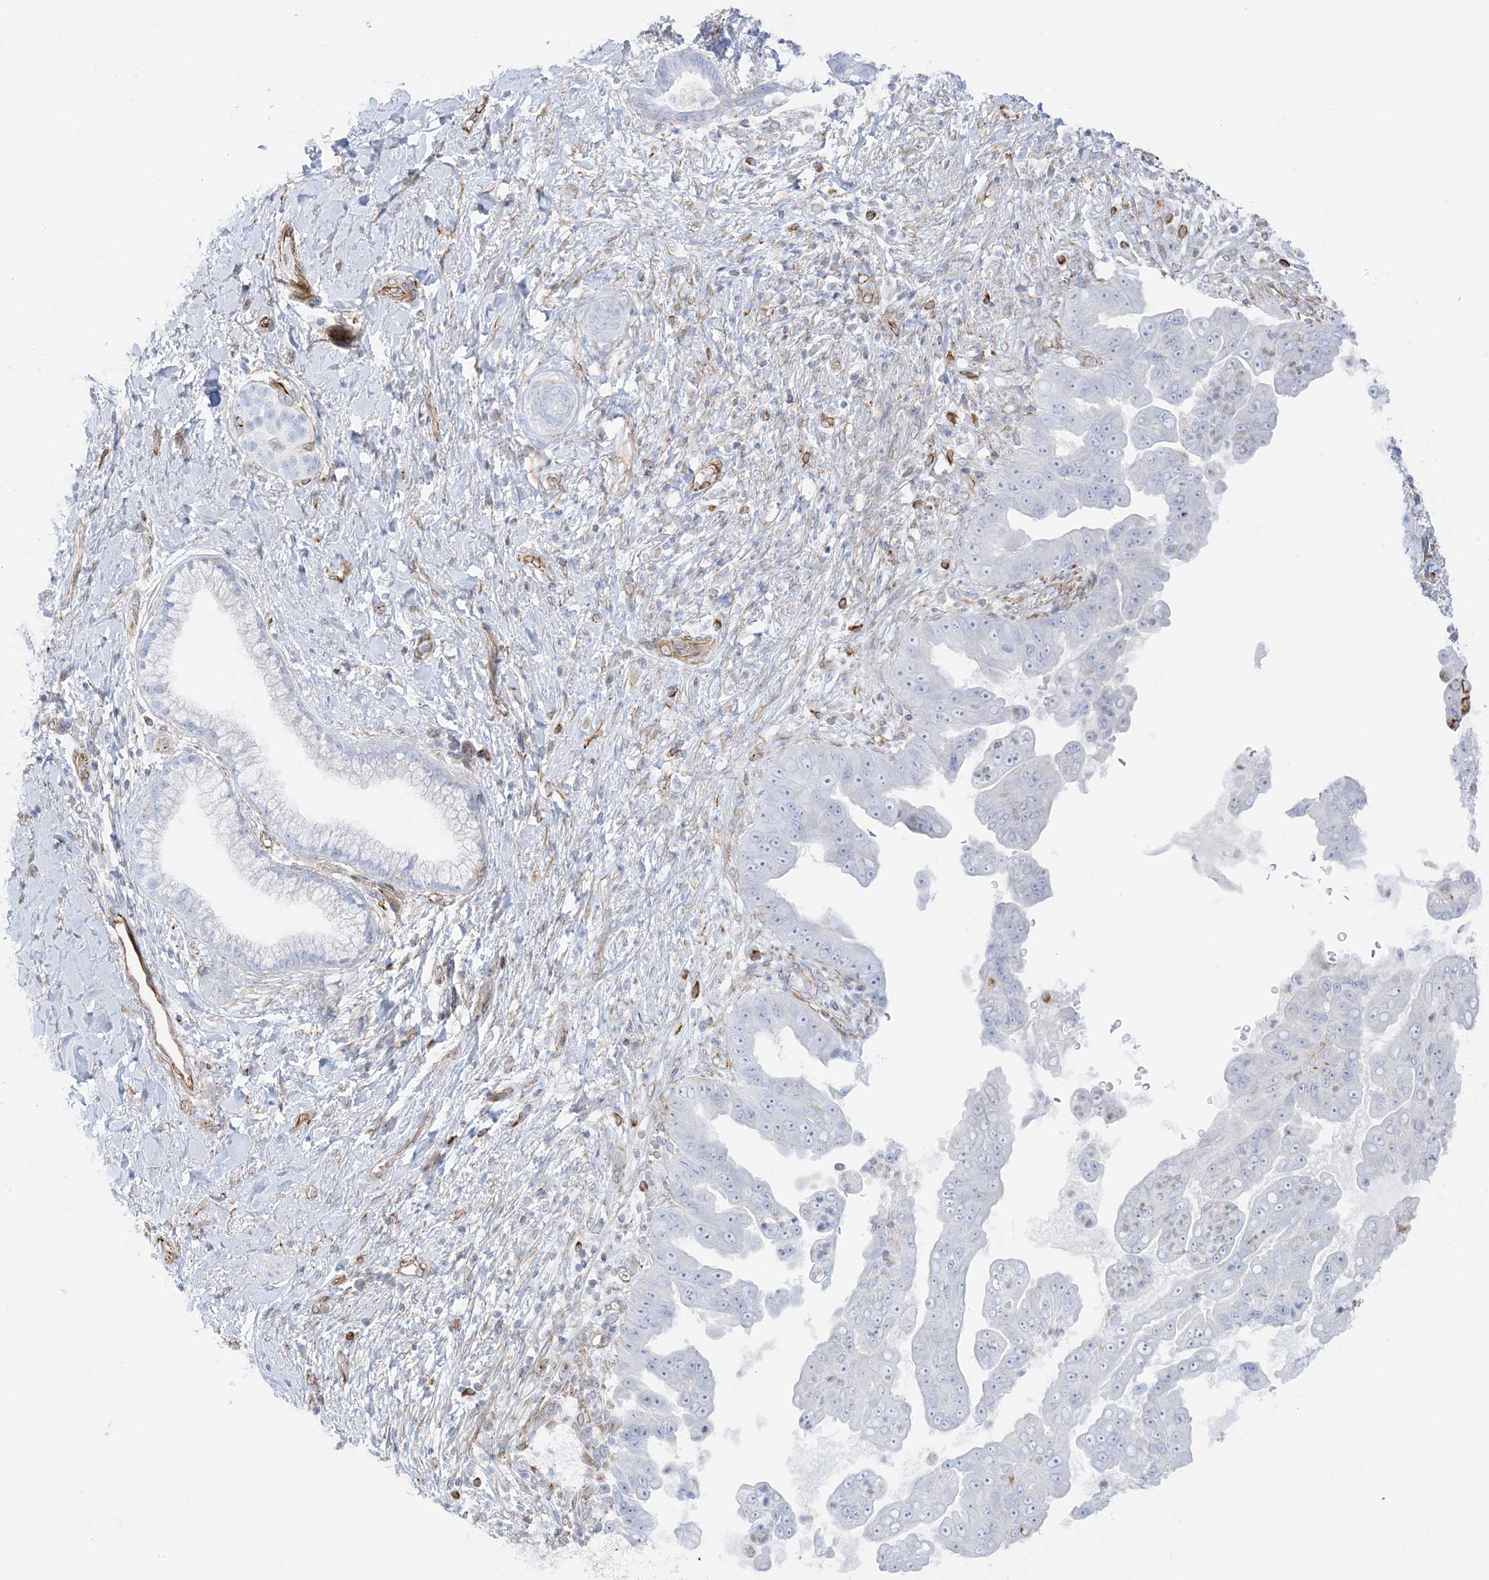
{"staining": {"intensity": "negative", "quantity": "none", "location": "none"}, "tissue": "pancreatic cancer", "cell_type": "Tumor cells", "image_type": "cancer", "snomed": [{"axis": "morphology", "description": "Adenocarcinoma, NOS"}, {"axis": "topography", "description": "Pancreas"}], "caption": "Immunohistochemistry (IHC) histopathology image of human pancreatic cancer stained for a protein (brown), which displays no staining in tumor cells. Brightfield microscopy of IHC stained with DAB (brown) and hematoxylin (blue), captured at high magnification.", "gene": "PID1", "patient": {"sex": "female", "age": 78}}